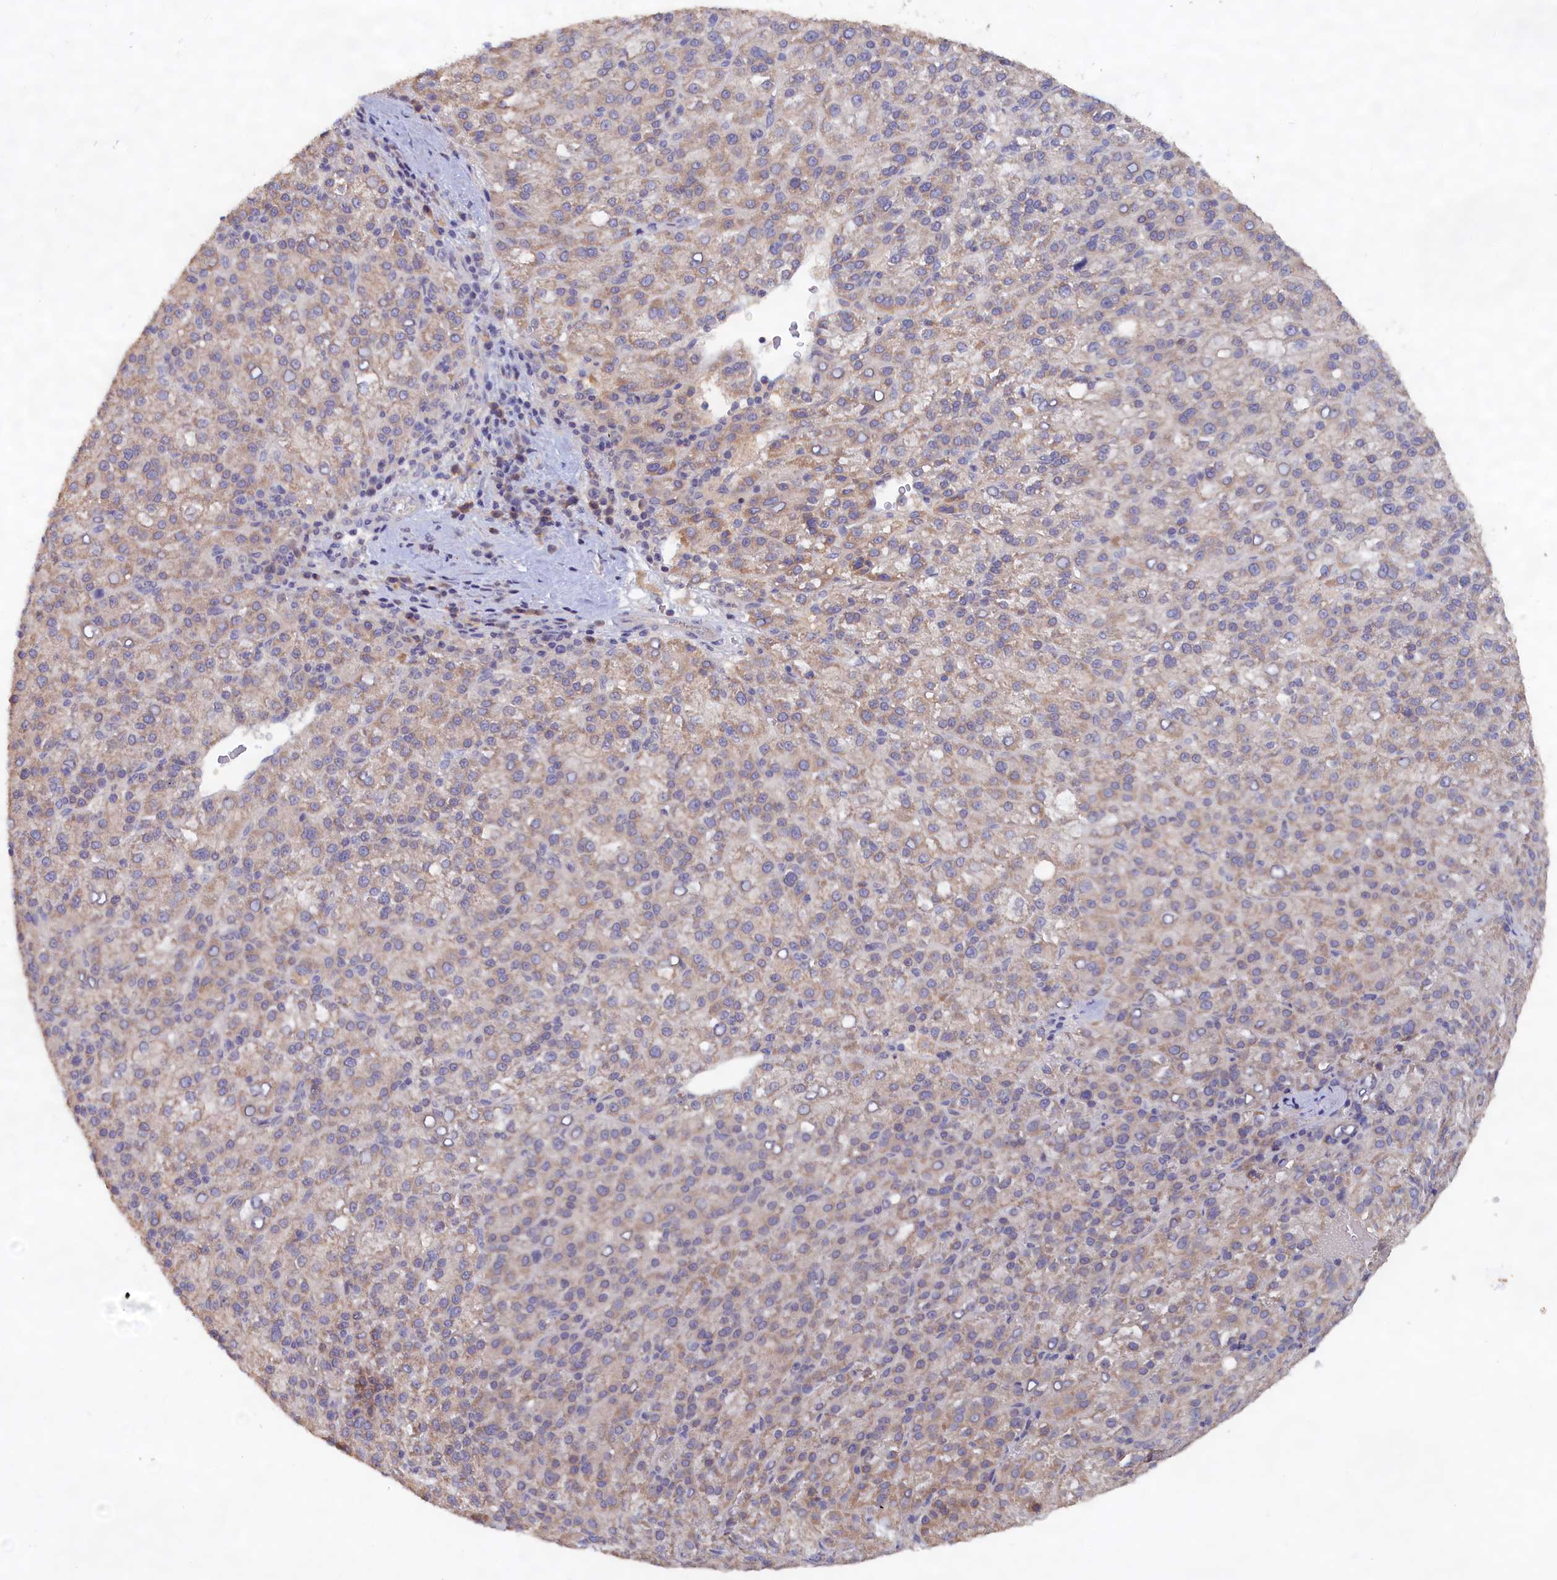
{"staining": {"intensity": "weak", "quantity": "<25%", "location": "cytoplasmic/membranous"}, "tissue": "liver cancer", "cell_type": "Tumor cells", "image_type": "cancer", "snomed": [{"axis": "morphology", "description": "Carcinoma, Hepatocellular, NOS"}, {"axis": "topography", "description": "Liver"}], "caption": "This is an IHC histopathology image of human liver hepatocellular carcinoma. There is no expression in tumor cells.", "gene": "CELF5", "patient": {"sex": "female", "age": 58}}